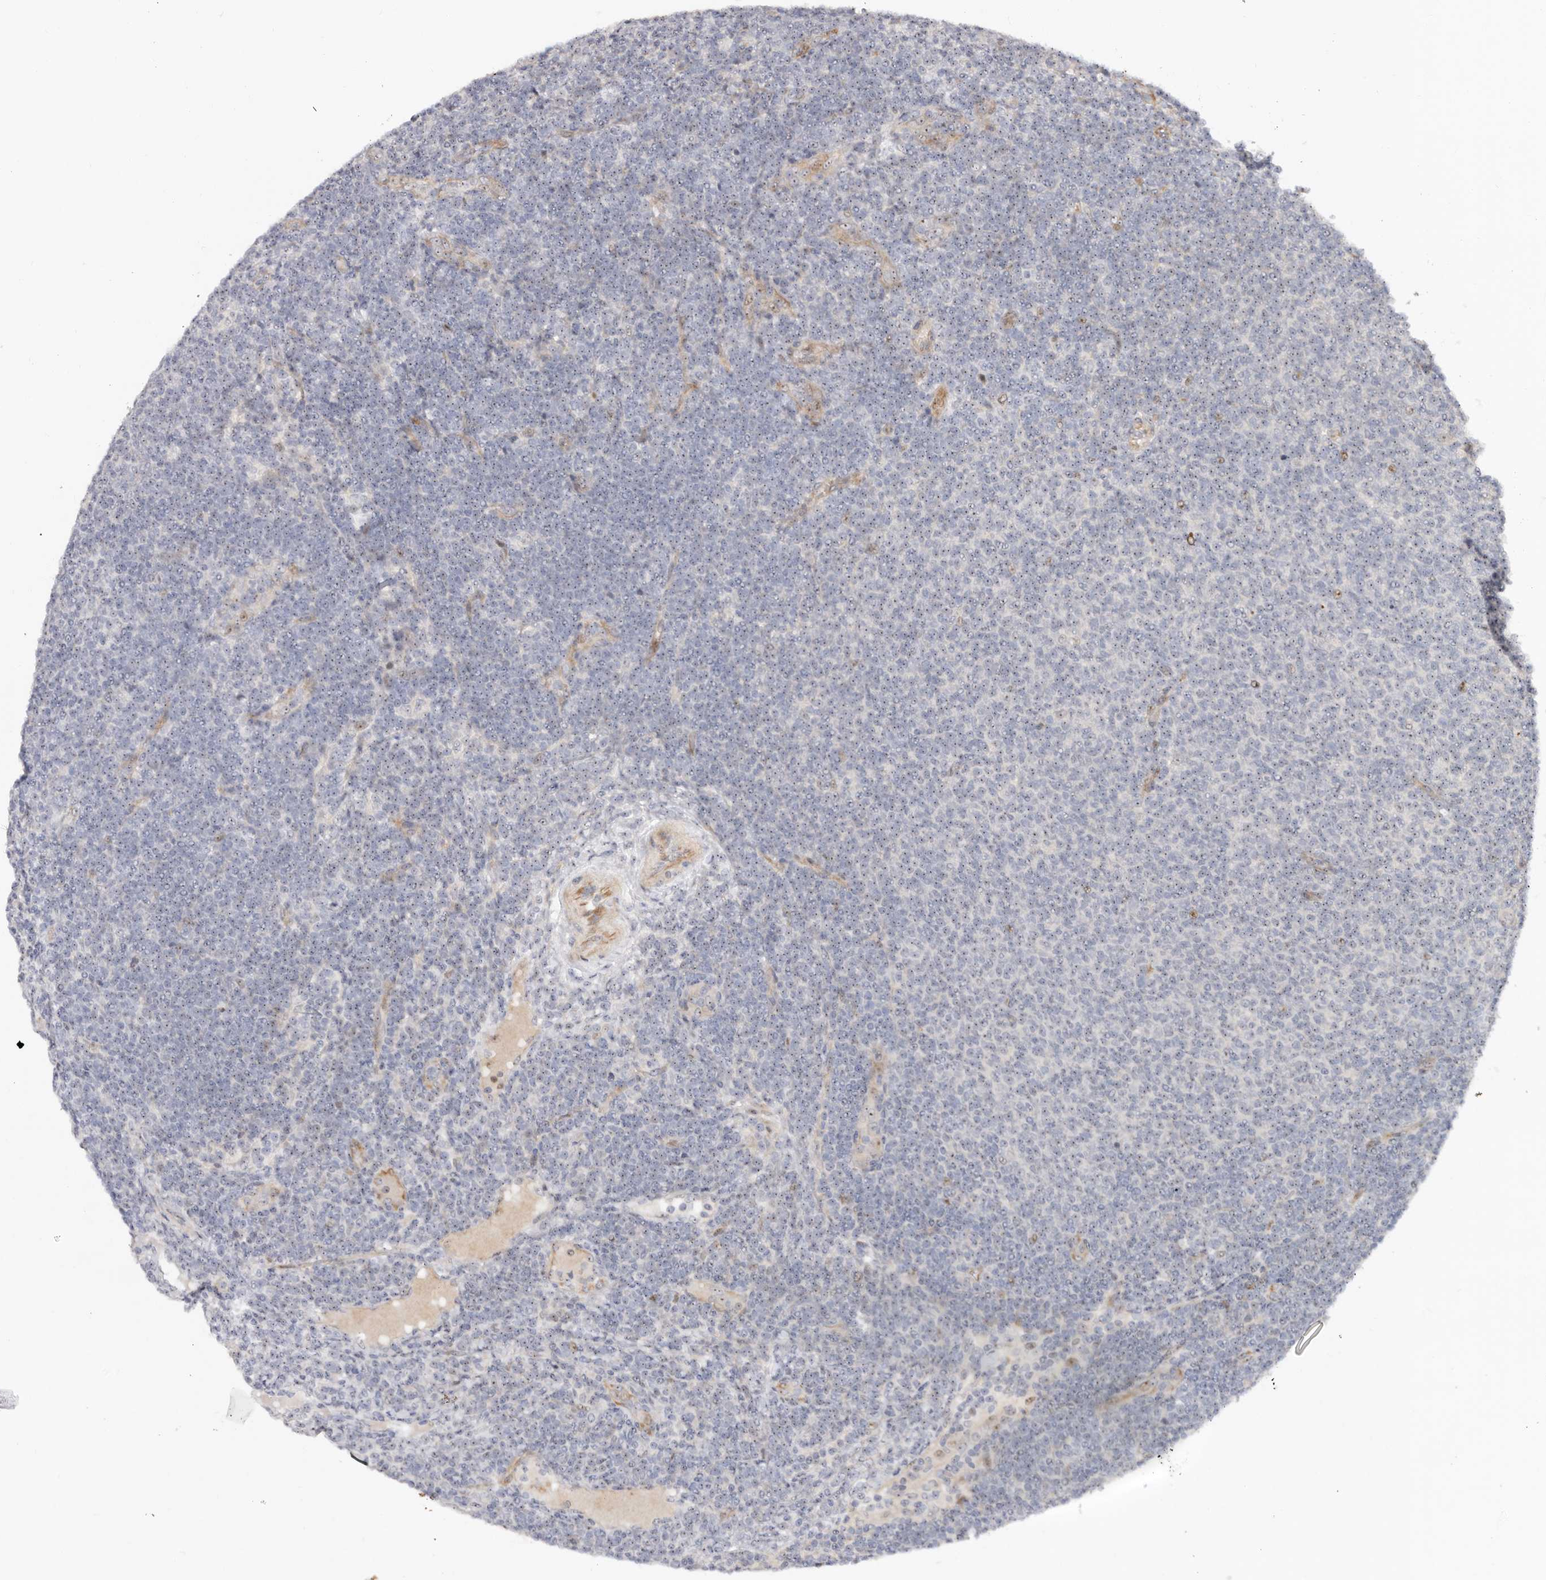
{"staining": {"intensity": "weak", "quantity": ">75%", "location": "nuclear"}, "tissue": "lymphoma", "cell_type": "Tumor cells", "image_type": "cancer", "snomed": [{"axis": "morphology", "description": "Malignant lymphoma, non-Hodgkin's type, Low grade"}, {"axis": "topography", "description": "Lymph node"}], "caption": "Immunohistochemistry photomicrograph of neoplastic tissue: lymphoma stained using immunohistochemistry displays low levels of weak protein expression localized specifically in the nuclear of tumor cells, appearing as a nuclear brown color.", "gene": "ODF2L", "patient": {"sex": "male", "age": 66}}